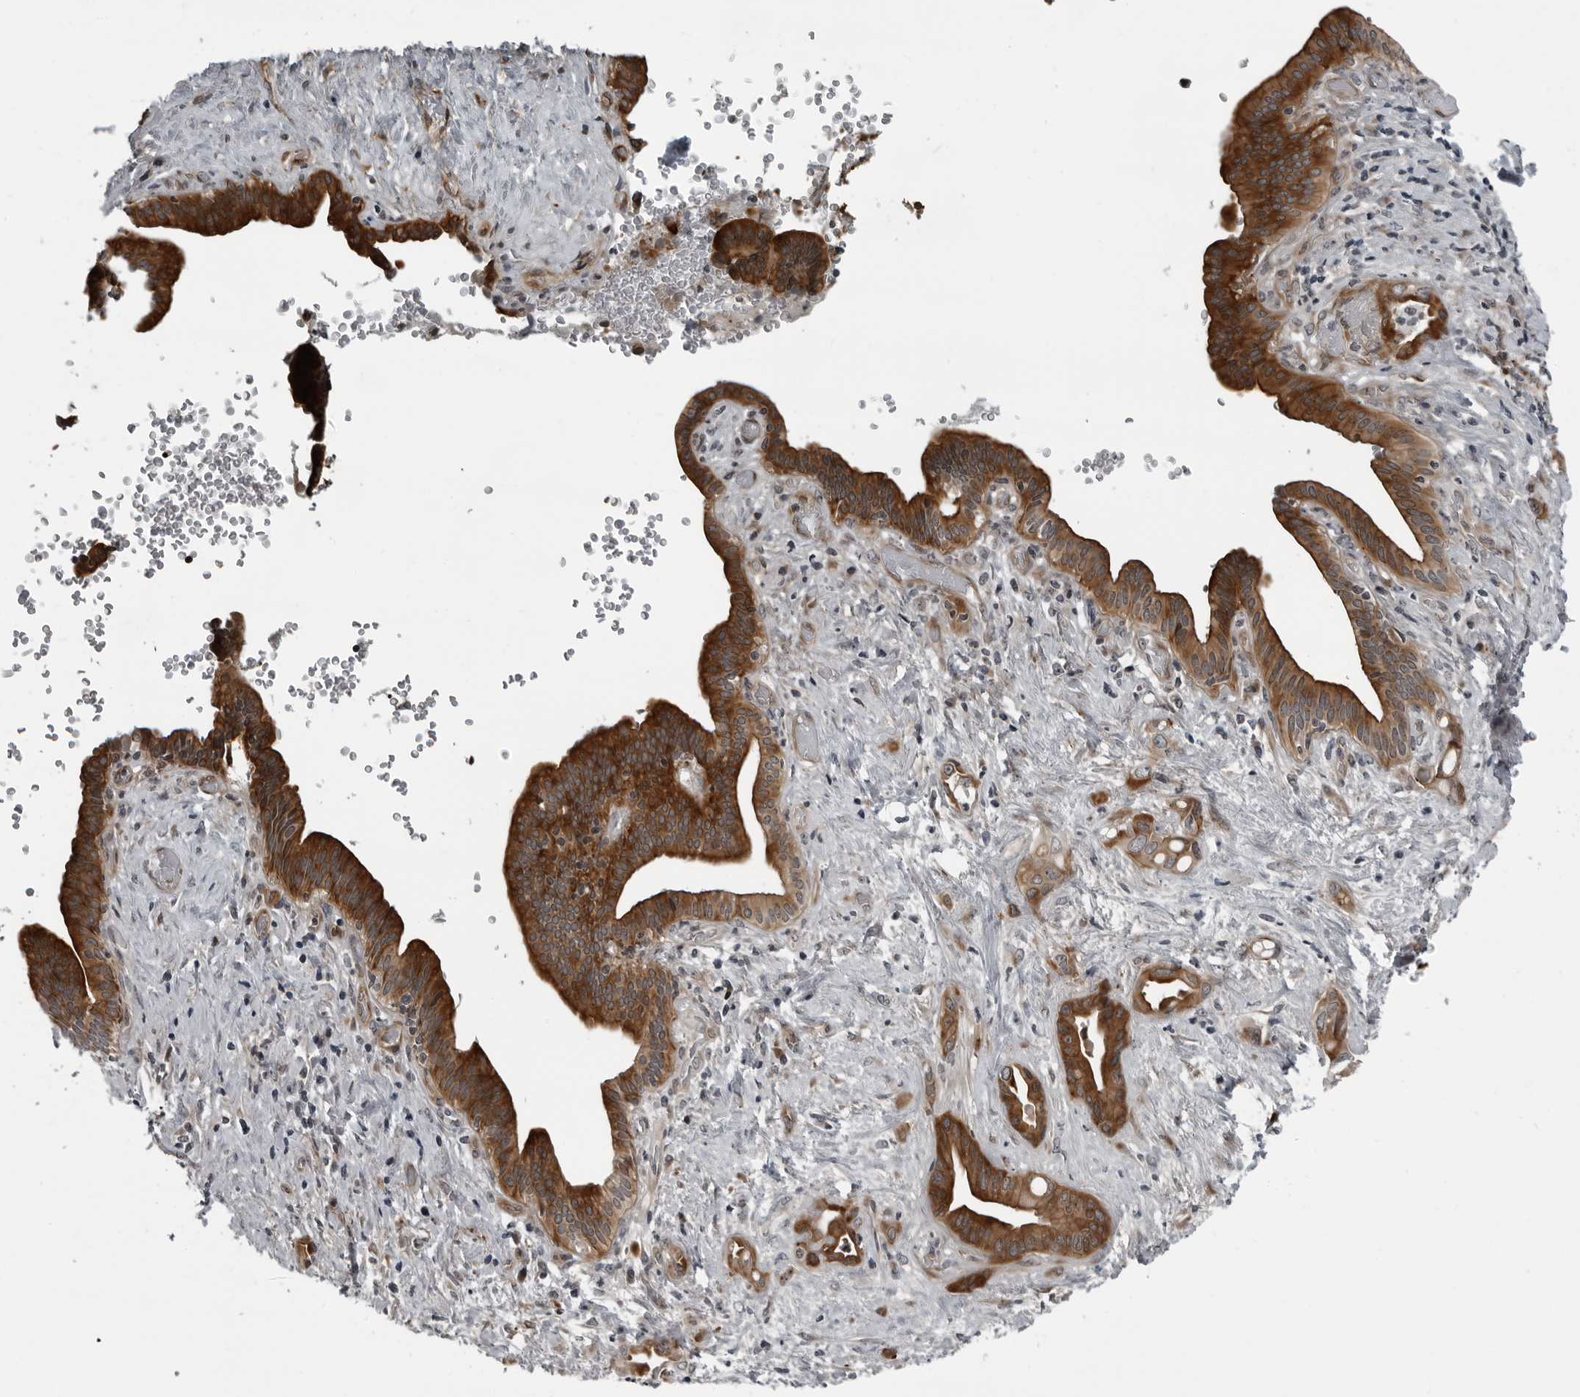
{"staining": {"intensity": "moderate", "quantity": ">75%", "location": "cytoplasmic/membranous"}, "tissue": "liver cancer", "cell_type": "Tumor cells", "image_type": "cancer", "snomed": [{"axis": "morphology", "description": "Cholangiocarcinoma"}, {"axis": "topography", "description": "Liver"}], "caption": "There is medium levels of moderate cytoplasmic/membranous staining in tumor cells of liver cholangiocarcinoma, as demonstrated by immunohistochemical staining (brown color).", "gene": "FAM102B", "patient": {"sex": "female", "age": 68}}